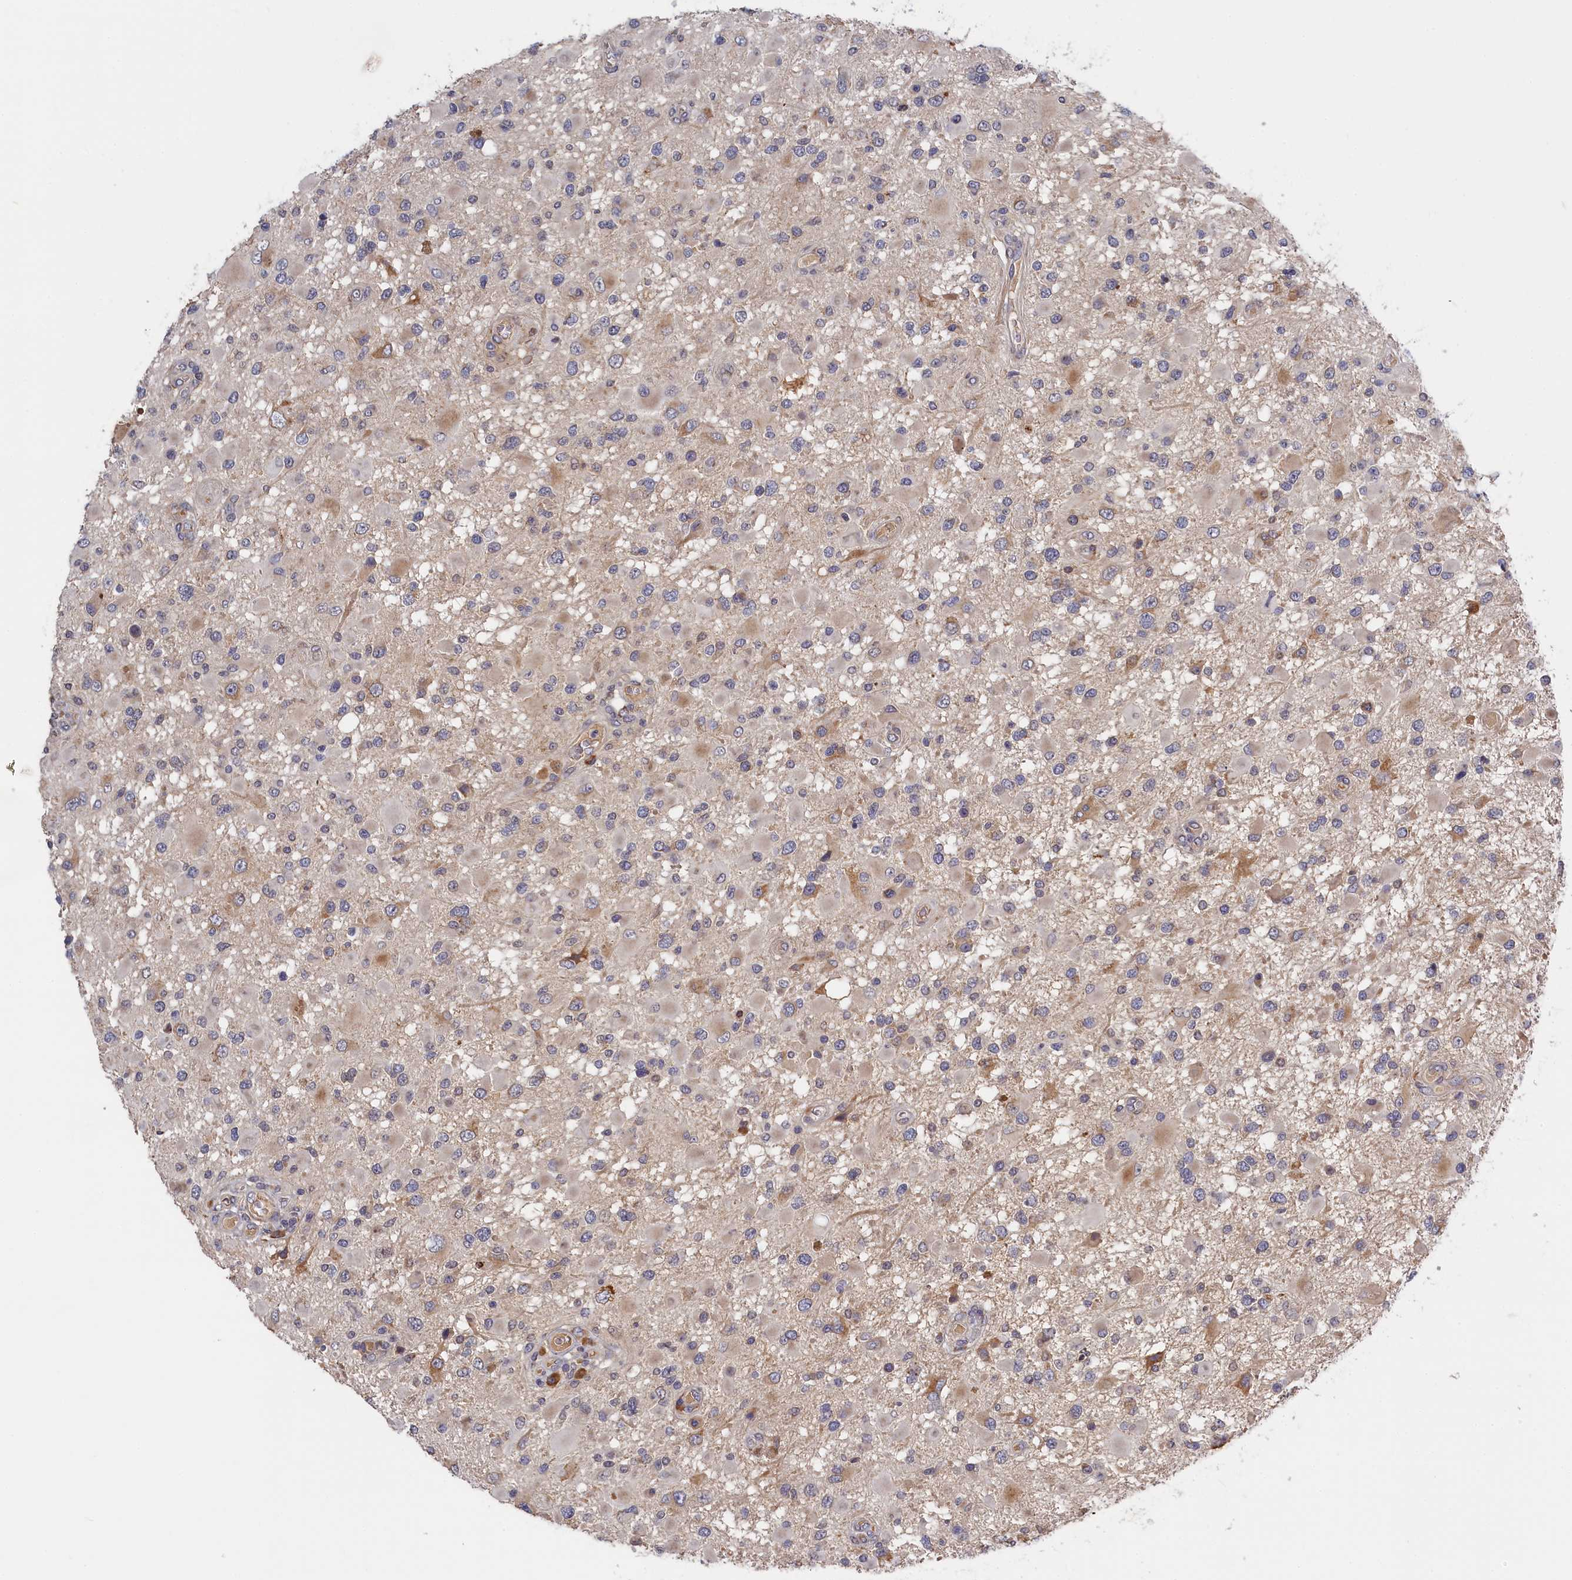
{"staining": {"intensity": "weak", "quantity": "25%-75%", "location": "cytoplasmic/membranous"}, "tissue": "glioma", "cell_type": "Tumor cells", "image_type": "cancer", "snomed": [{"axis": "morphology", "description": "Glioma, malignant, High grade"}, {"axis": "topography", "description": "Brain"}], "caption": "Human high-grade glioma (malignant) stained for a protein (brown) exhibits weak cytoplasmic/membranous positive positivity in about 25%-75% of tumor cells.", "gene": "CYB5D2", "patient": {"sex": "male", "age": 53}}